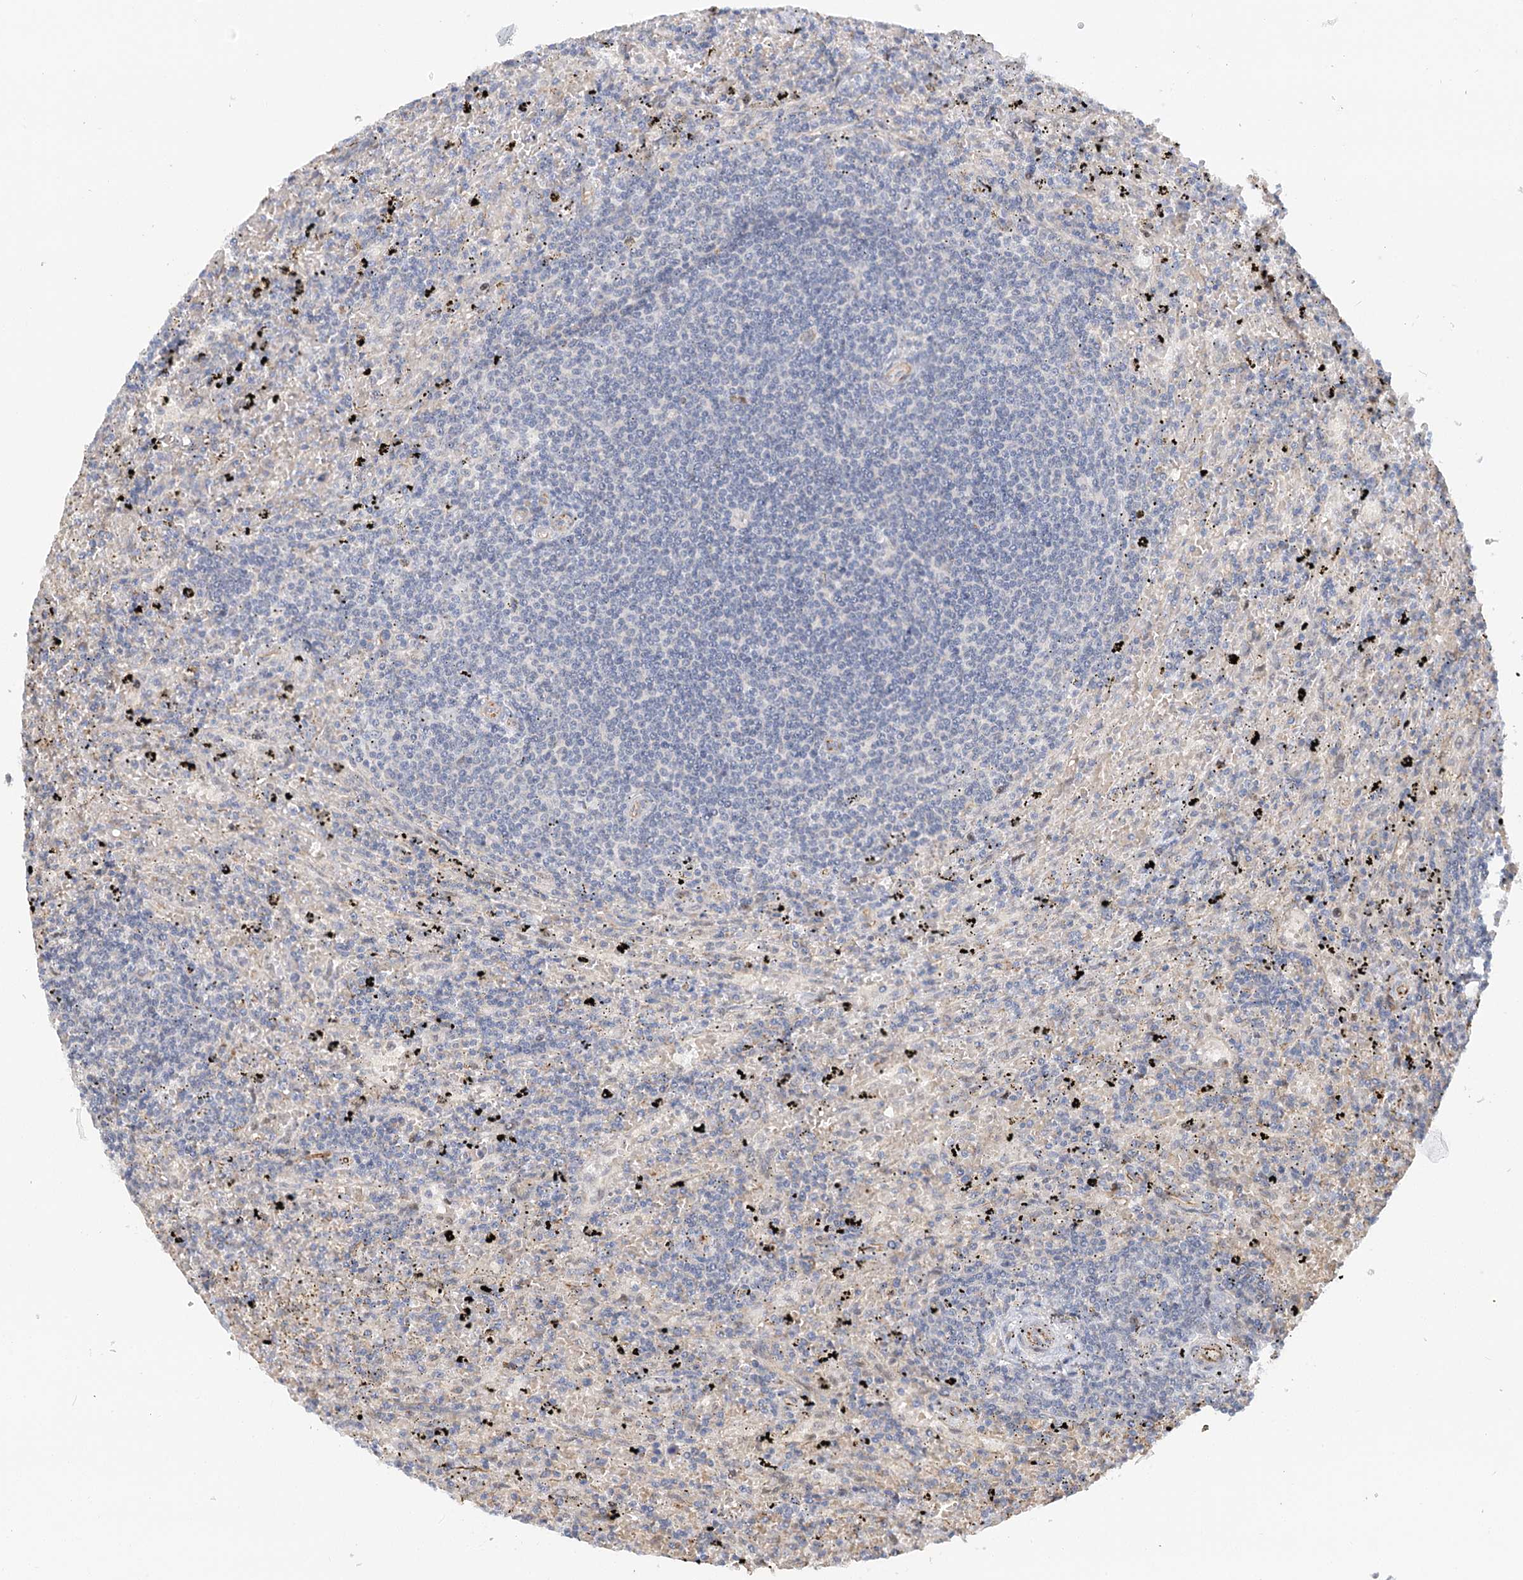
{"staining": {"intensity": "negative", "quantity": "none", "location": "none"}, "tissue": "lymphoma", "cell_type": "Tumor cells", "image_type": "cancer", "snomed": [{"axis": "morphology", "description": "Malignant lymphoma, non-Hodgkin's type, Low grade"}, {"axis": "topography", "description": "Spleen"}], "caption": "The image reveals no staining of tumor cells in lymphoma.", "gene": "NELL2", "patient": {"sex": "male", "age": 76}}